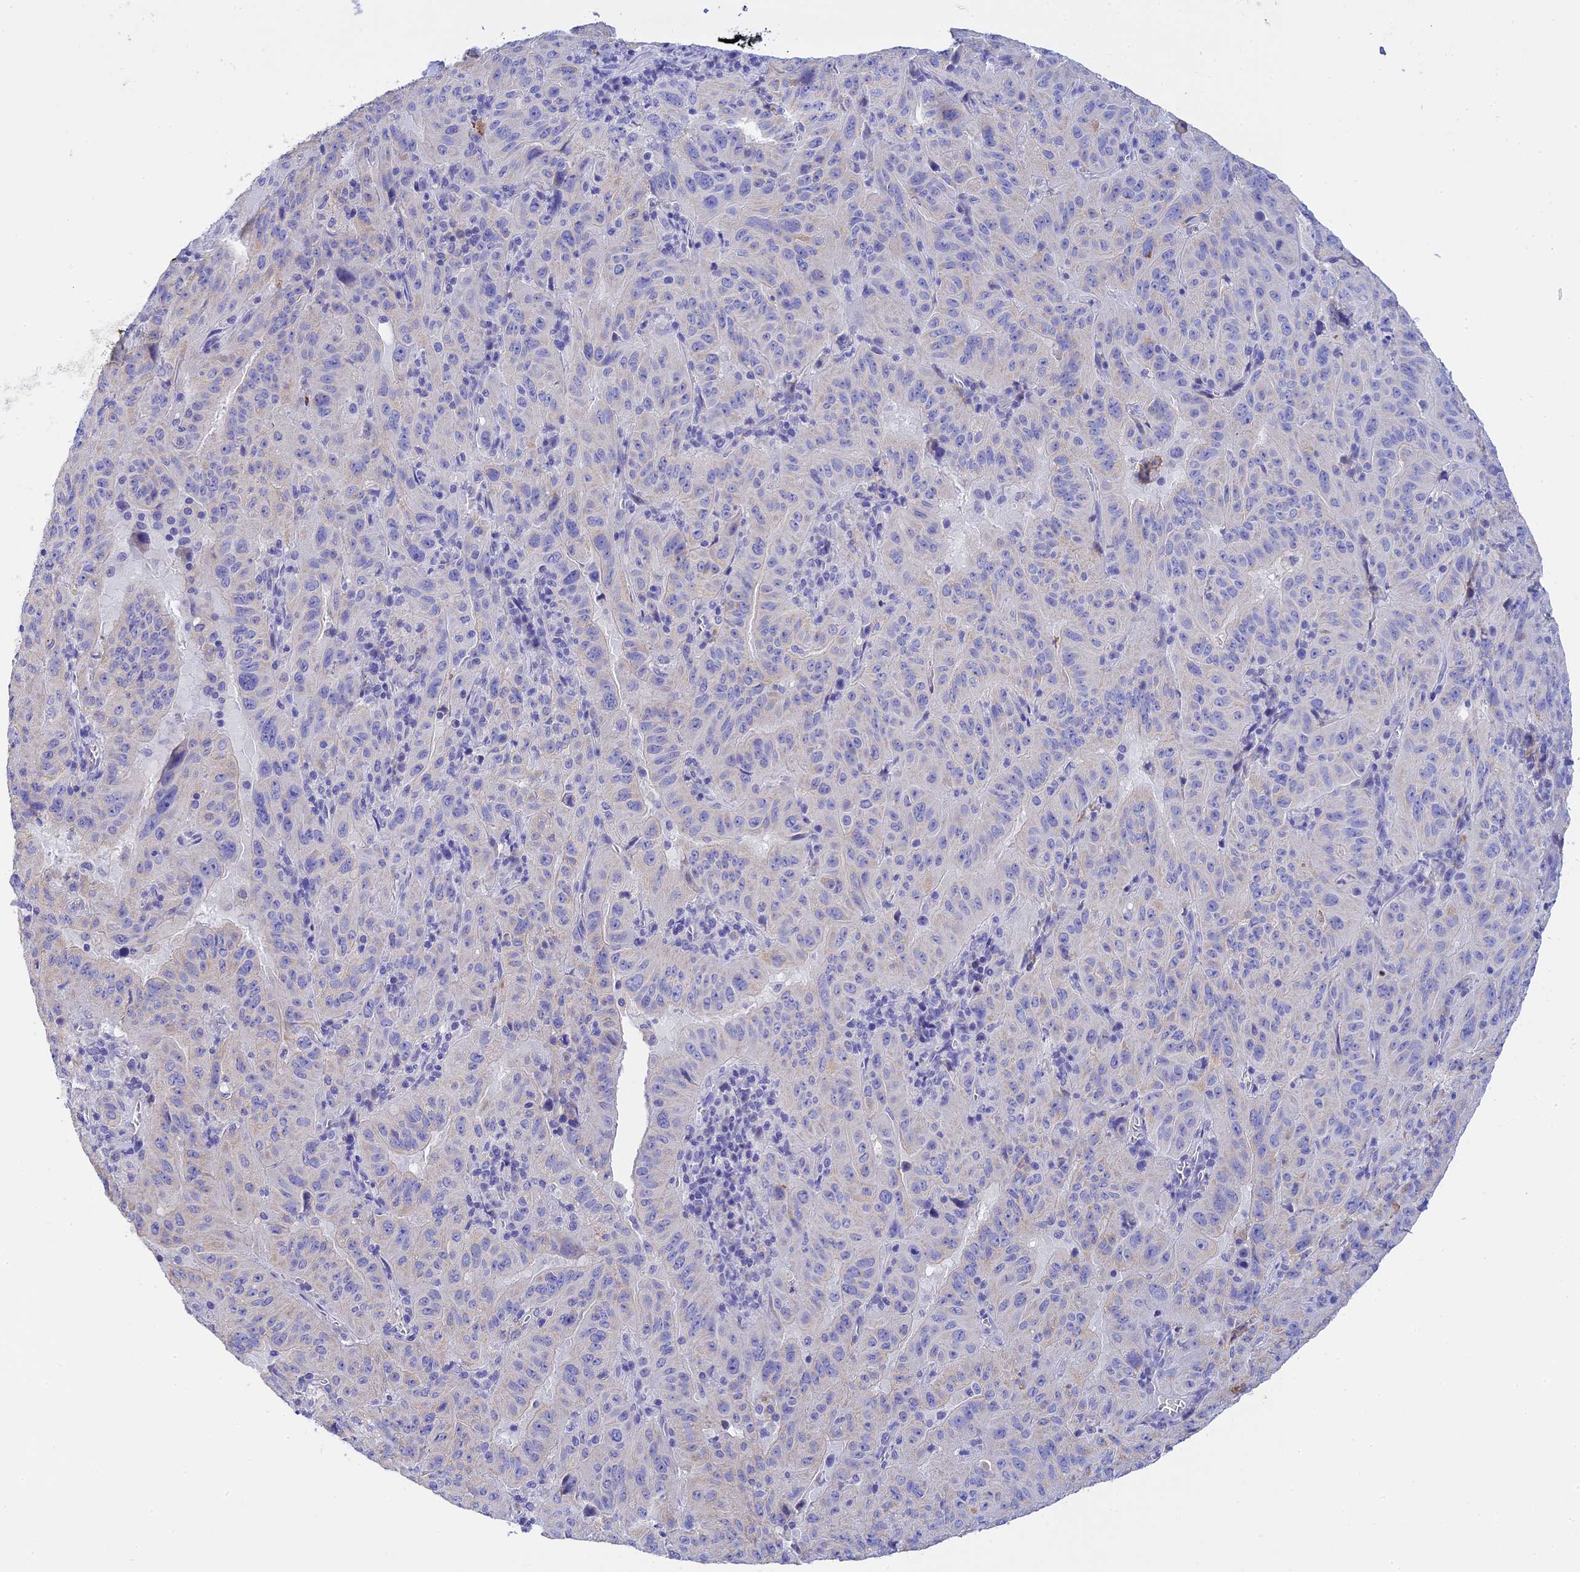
{"staining": {"intensity": "negative", "quantity": "none", "location": "none"}, "tissue": "pancreatic cancer", "cell_type": "Tumor cells", "image_type": "cancer", "snomed": [{"axis": "morphology", "description": "Adenocarcinoma, NOS"}, {"axis": "topography", "description": "Pancreas"}], "caption": "Image shows no significant protein expression in tumor cells of pancreatic adenocarcinoma.", "gene": "MS4A5", "patient": {"sex": "male", "age": 63}}